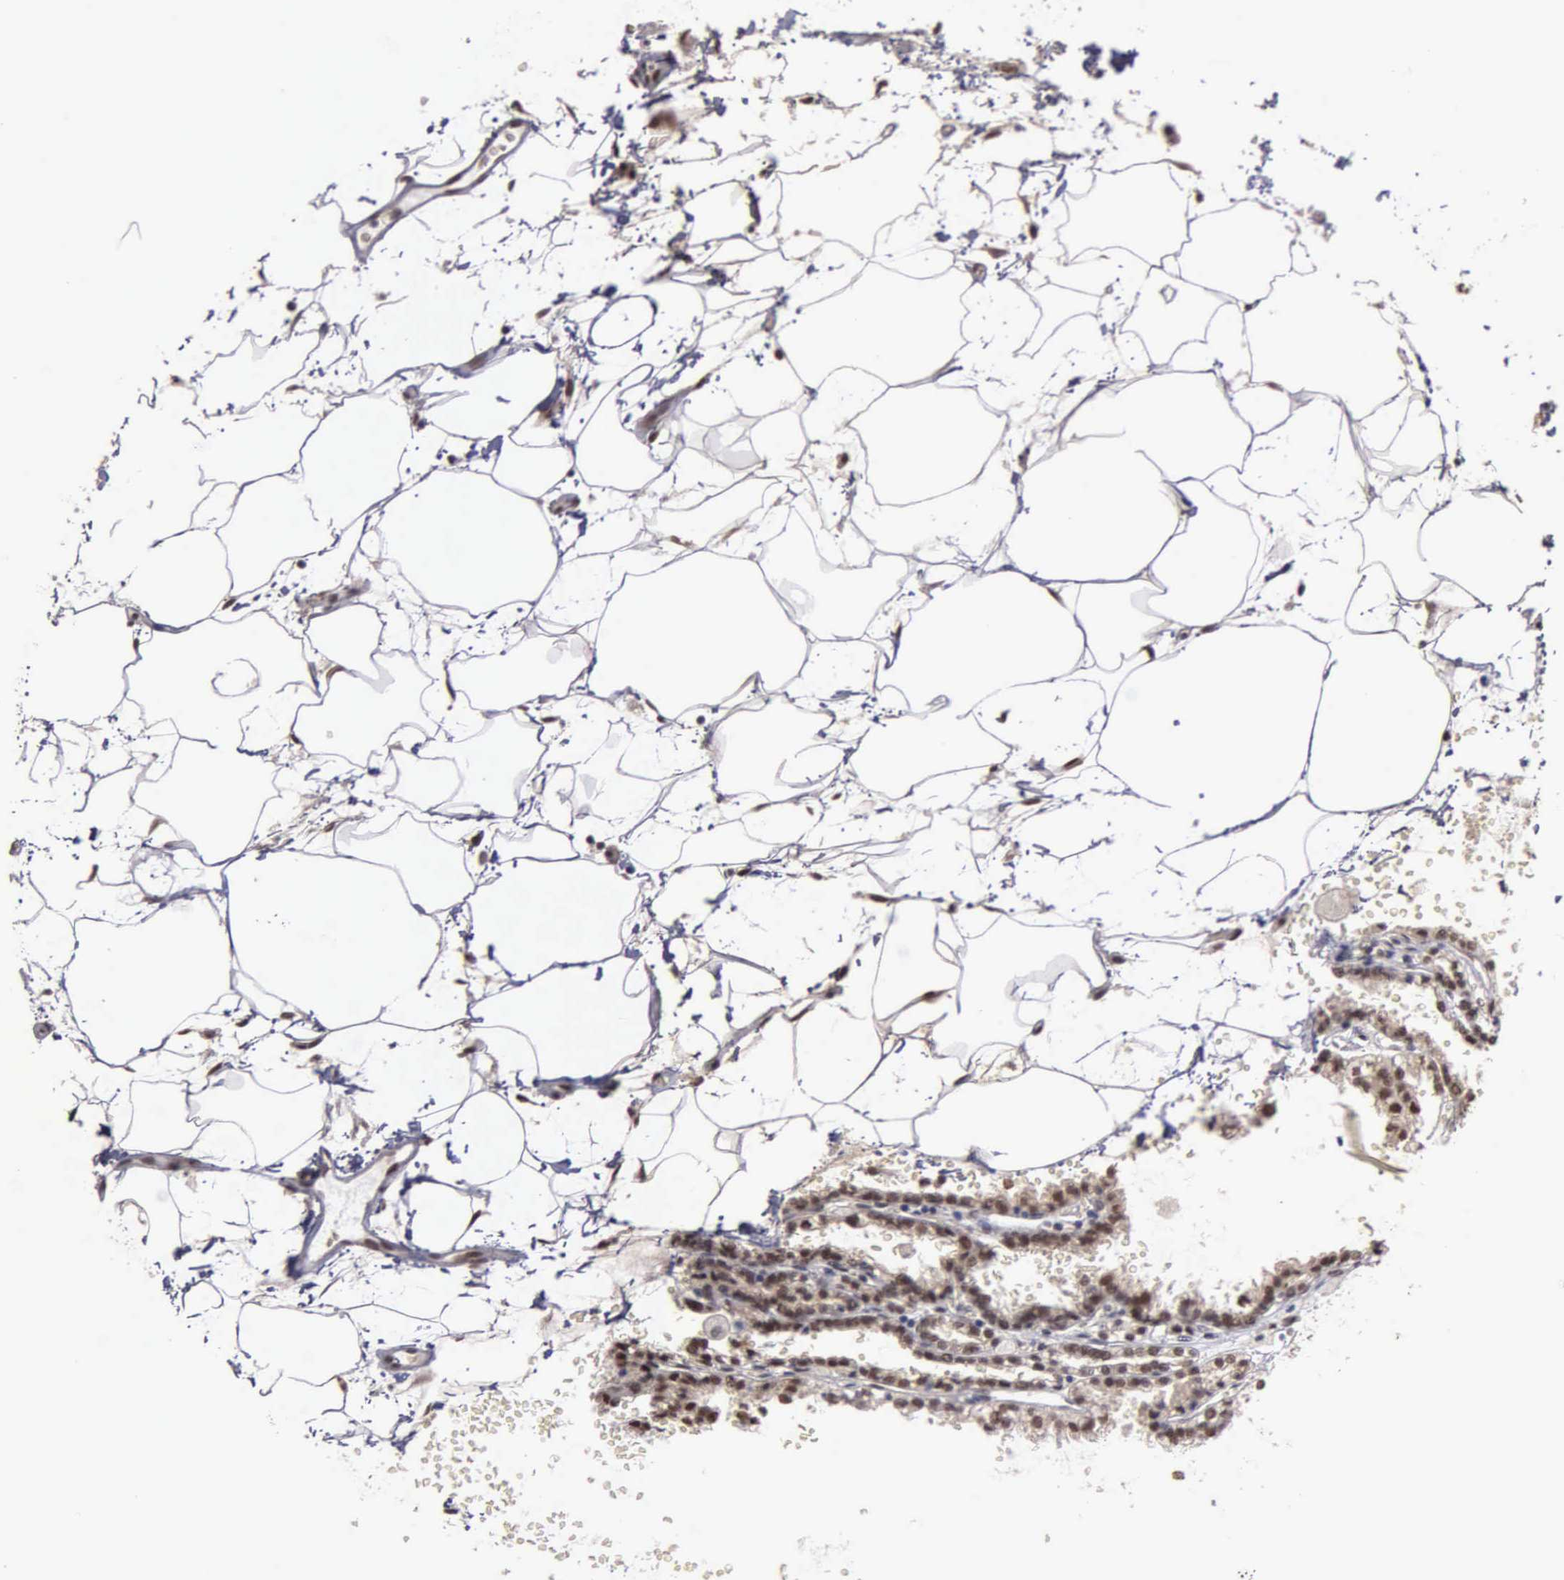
{"staining": {"intensity": "moderate", "quantity": ">75%", "location": "cytoplasmic/membranous,nuclear"}, "tissue": "renal cancer", "cell_type": "Tumor cells", "image_type": "cancer", "snomed": [{"axis": "morphology", "description": "Adenocarcinoma, NOS"}, {"axis": "topography", "description": "Kidney"}], "caption": "Renal adenocarcinoma stained for a protein (brown) displays moderate cytoplasmic/membranous and nuclear positive positivity in approximately >75% of tumor cells.", "gene": "UBR7", "patient": {"sex": "female", "age": 56}}